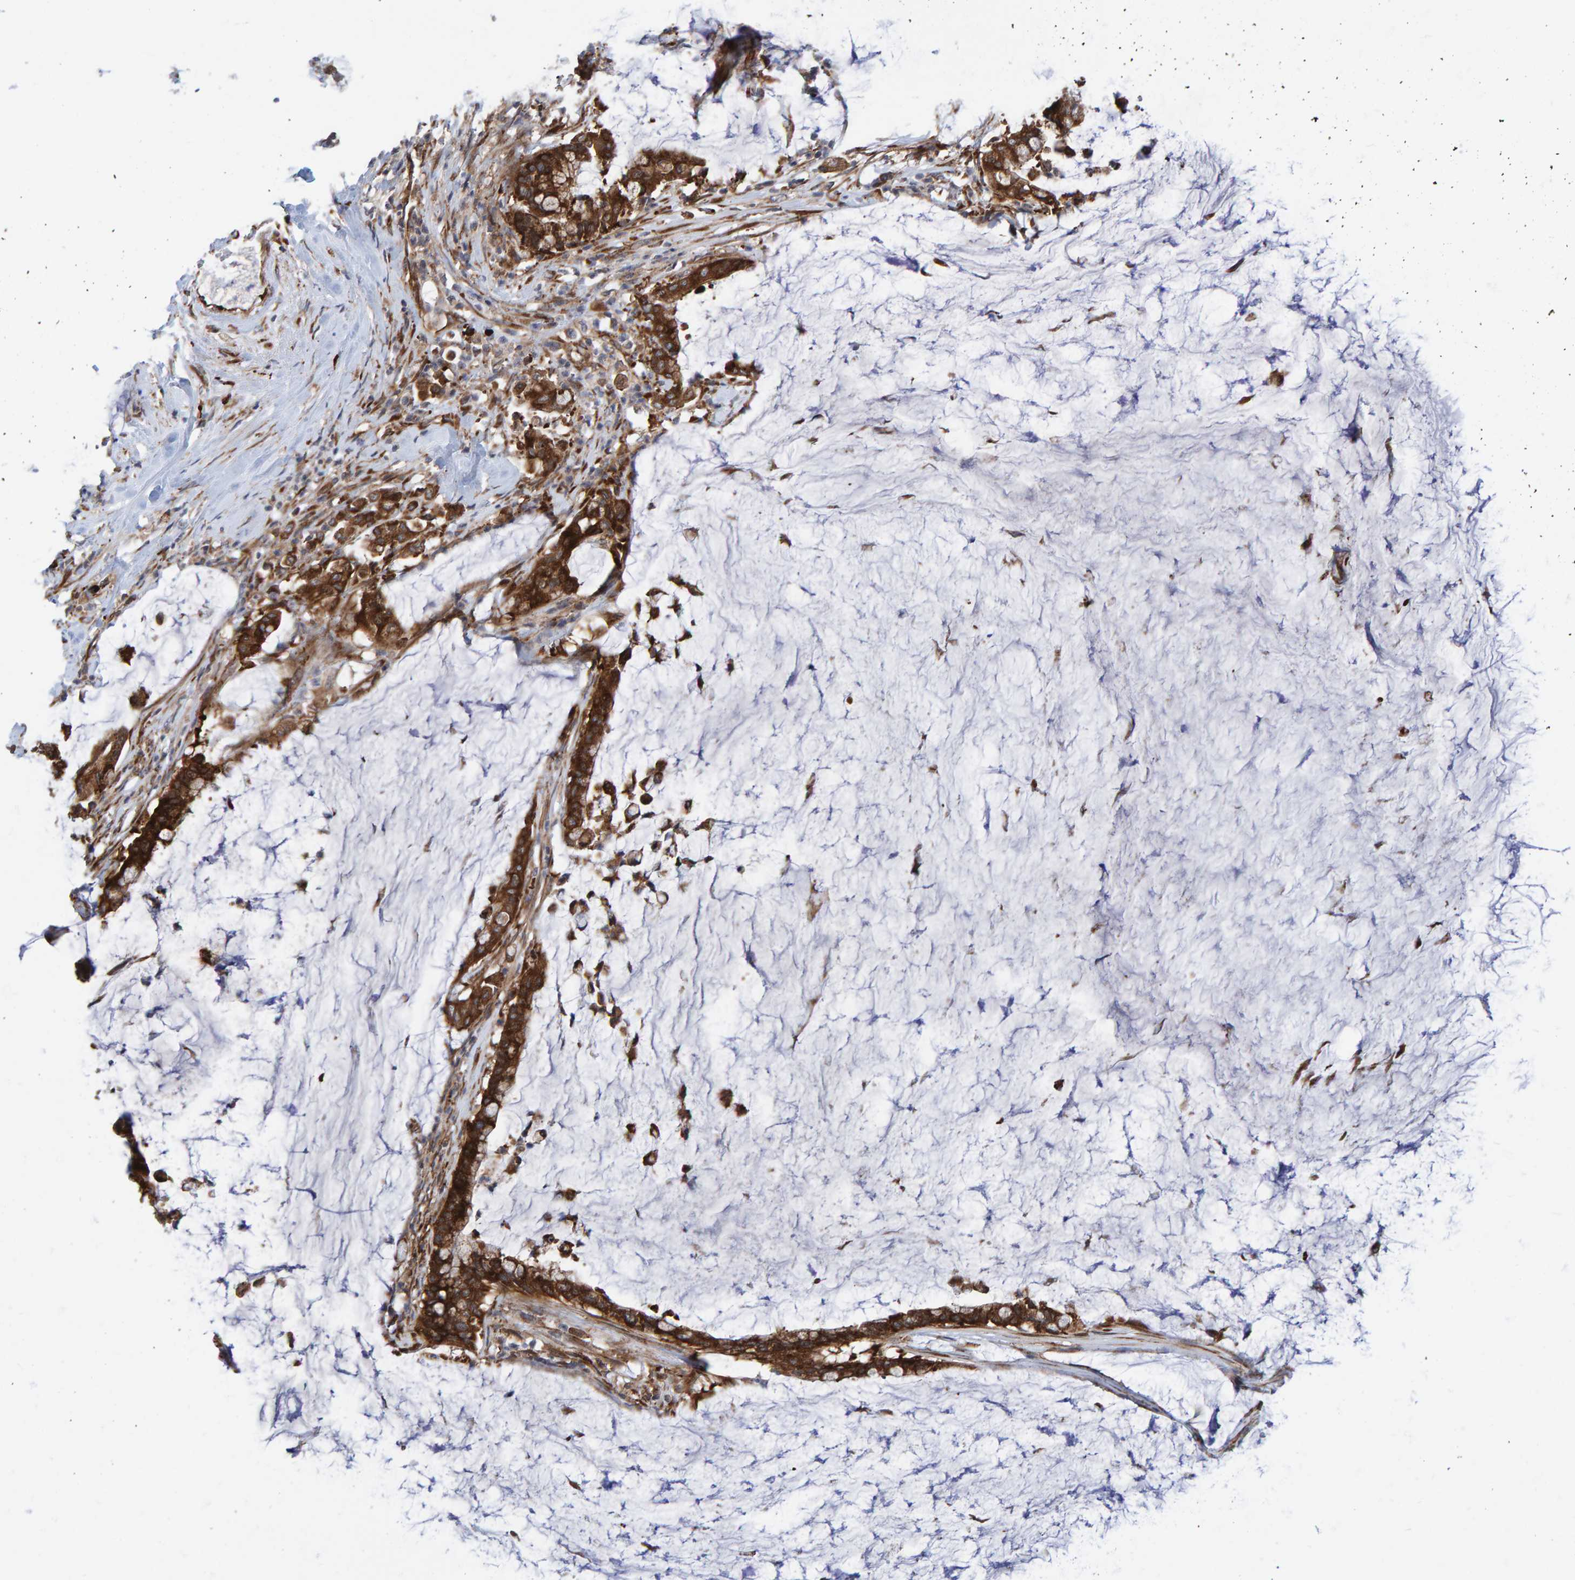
{"staining": {"intensity": "strong", "quantity": ">75%", "location": "cytoplasmic/membranous"}, "tissue": "pancreatic cancer", "cell_type": "Tumor cells", "image_type": "cancer", "snomed": [{"axis": "morphology", "description": "Adenocarcinoma, NOS"}, {"axis": "topography", "description": "Pancreas"}], "caption": "Pancreatic adenocarcinoma was stained to show a protein in brown. There is high levels of strong cytoplasmic/membranous staining in approximately >75% of tumor cells.", "gene": "KIAA0753", "patient": {"sex": "male", "age": 41}}